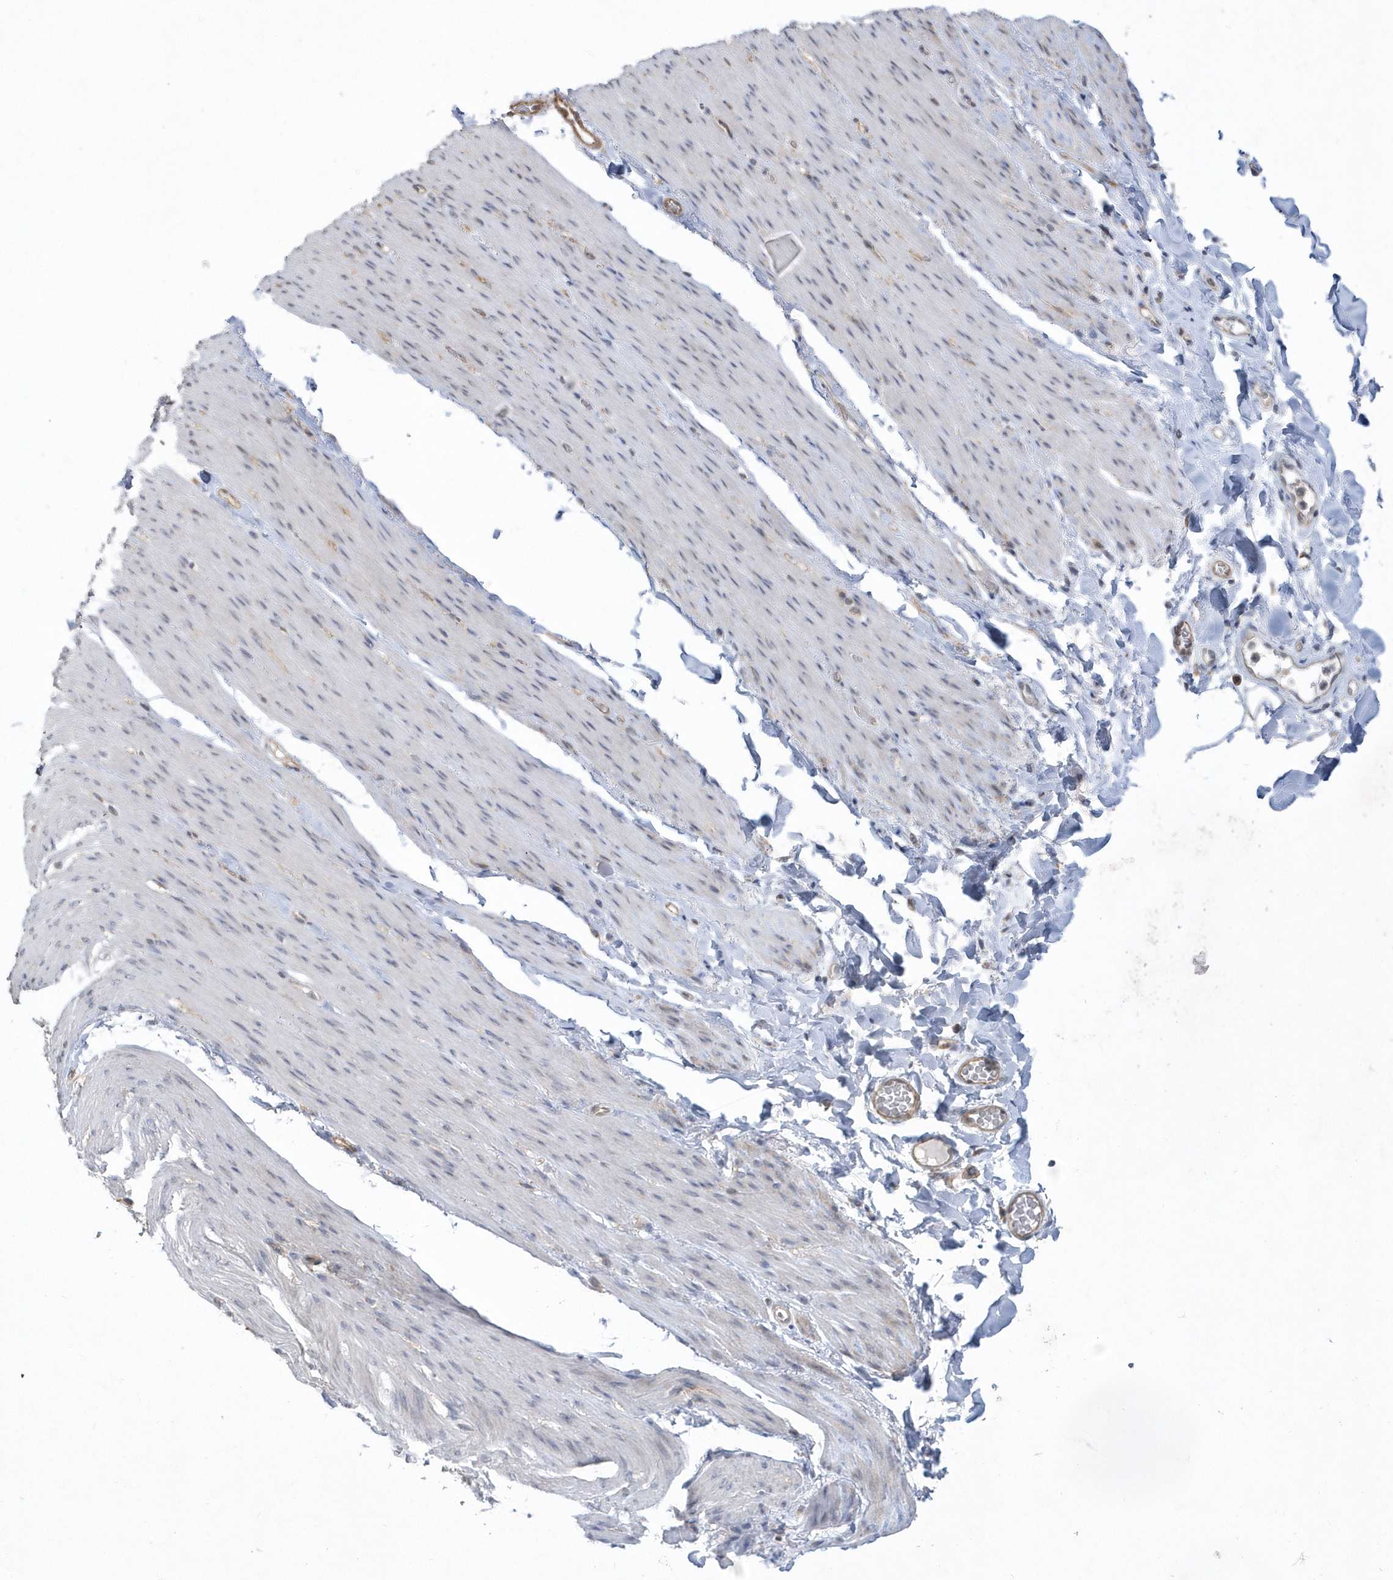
{"staining": {"intensity": "negative", "quantity": "none", "location": "none"}, "tissue": "adipose tissue", "cell_type": "Adipocytes", "image_type": "normal", "snomed": [{"axis": "morphology", "description": "Normal tissue, NOS"}, {"axis": "topography", "description": "Colon"}, {"axis": "topography", "description": "Peripheral nerve tissue"}], "caption": "High power microscopy micrograph of an immunohistochemistry histopathology image of unremarkable adipose tissue, revealing no significant positivity in adipocytes. (Brightfield microscopy of DAB immunohistochemistry at high magnification).", "gene": "CRIP3", "patient": {"sex": "female", "age": 61}}